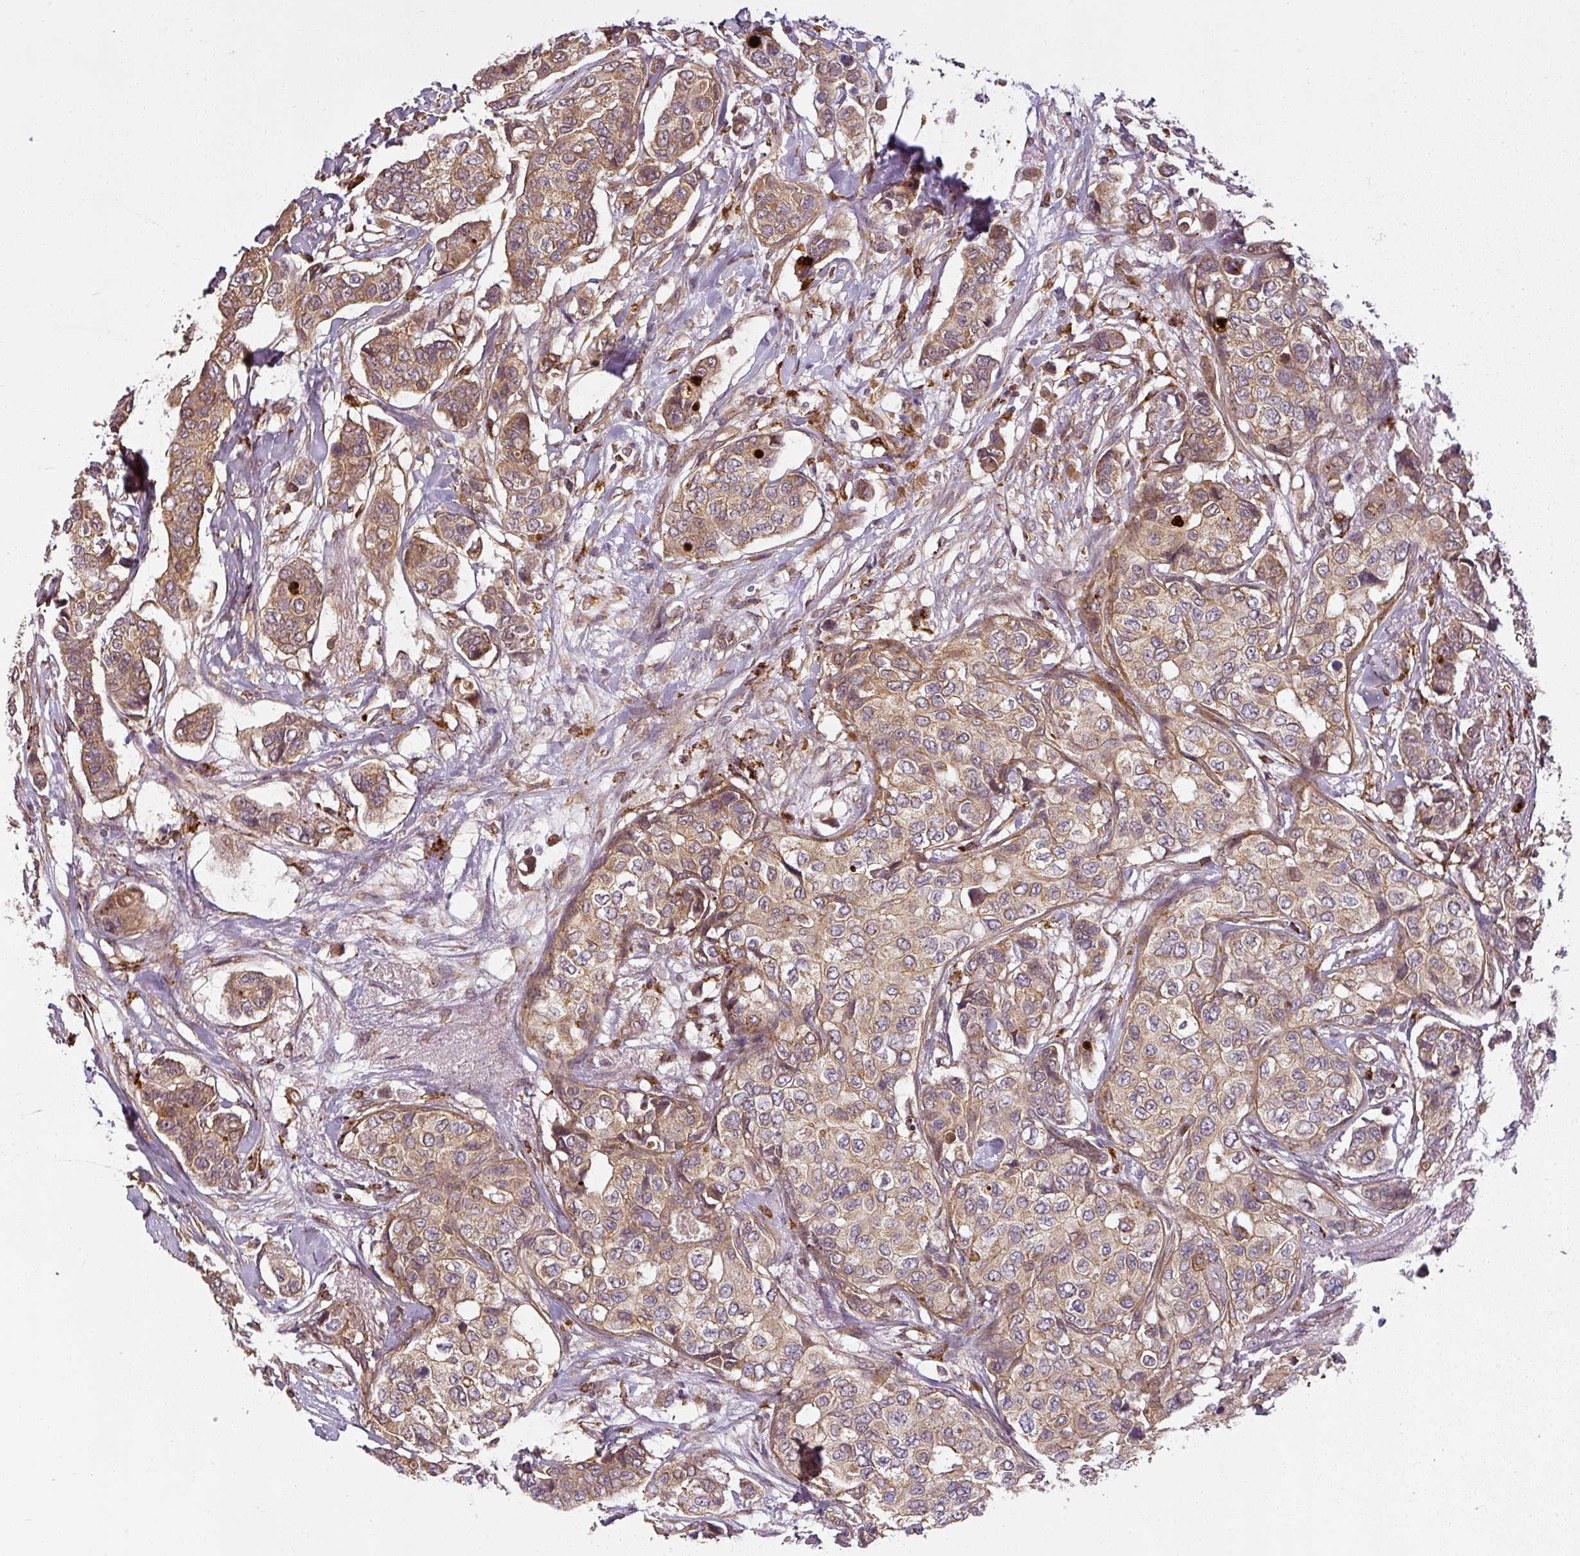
{"staining": {"intensity": "moderate", "quantity": ">75%", "location": "cytoplasmic/membranous"}, "tissue": "breast cancer", "cell_type": "Tumor cells", "image_type": "cancer", "snomed": [{"axis": "morphology", "description": "Lobular carcinoma"}, {"axis": "topography", "description": "Breast"}], "caption": "The photomicrograph exhibits staining of breast cancer (lobular carcinoma), revealing moderate cytoplasmic/membranous protein staining (brown color) within tumor cells.", "gene": "DIMT1", "patient": {"sex": "female", "age": 51}}